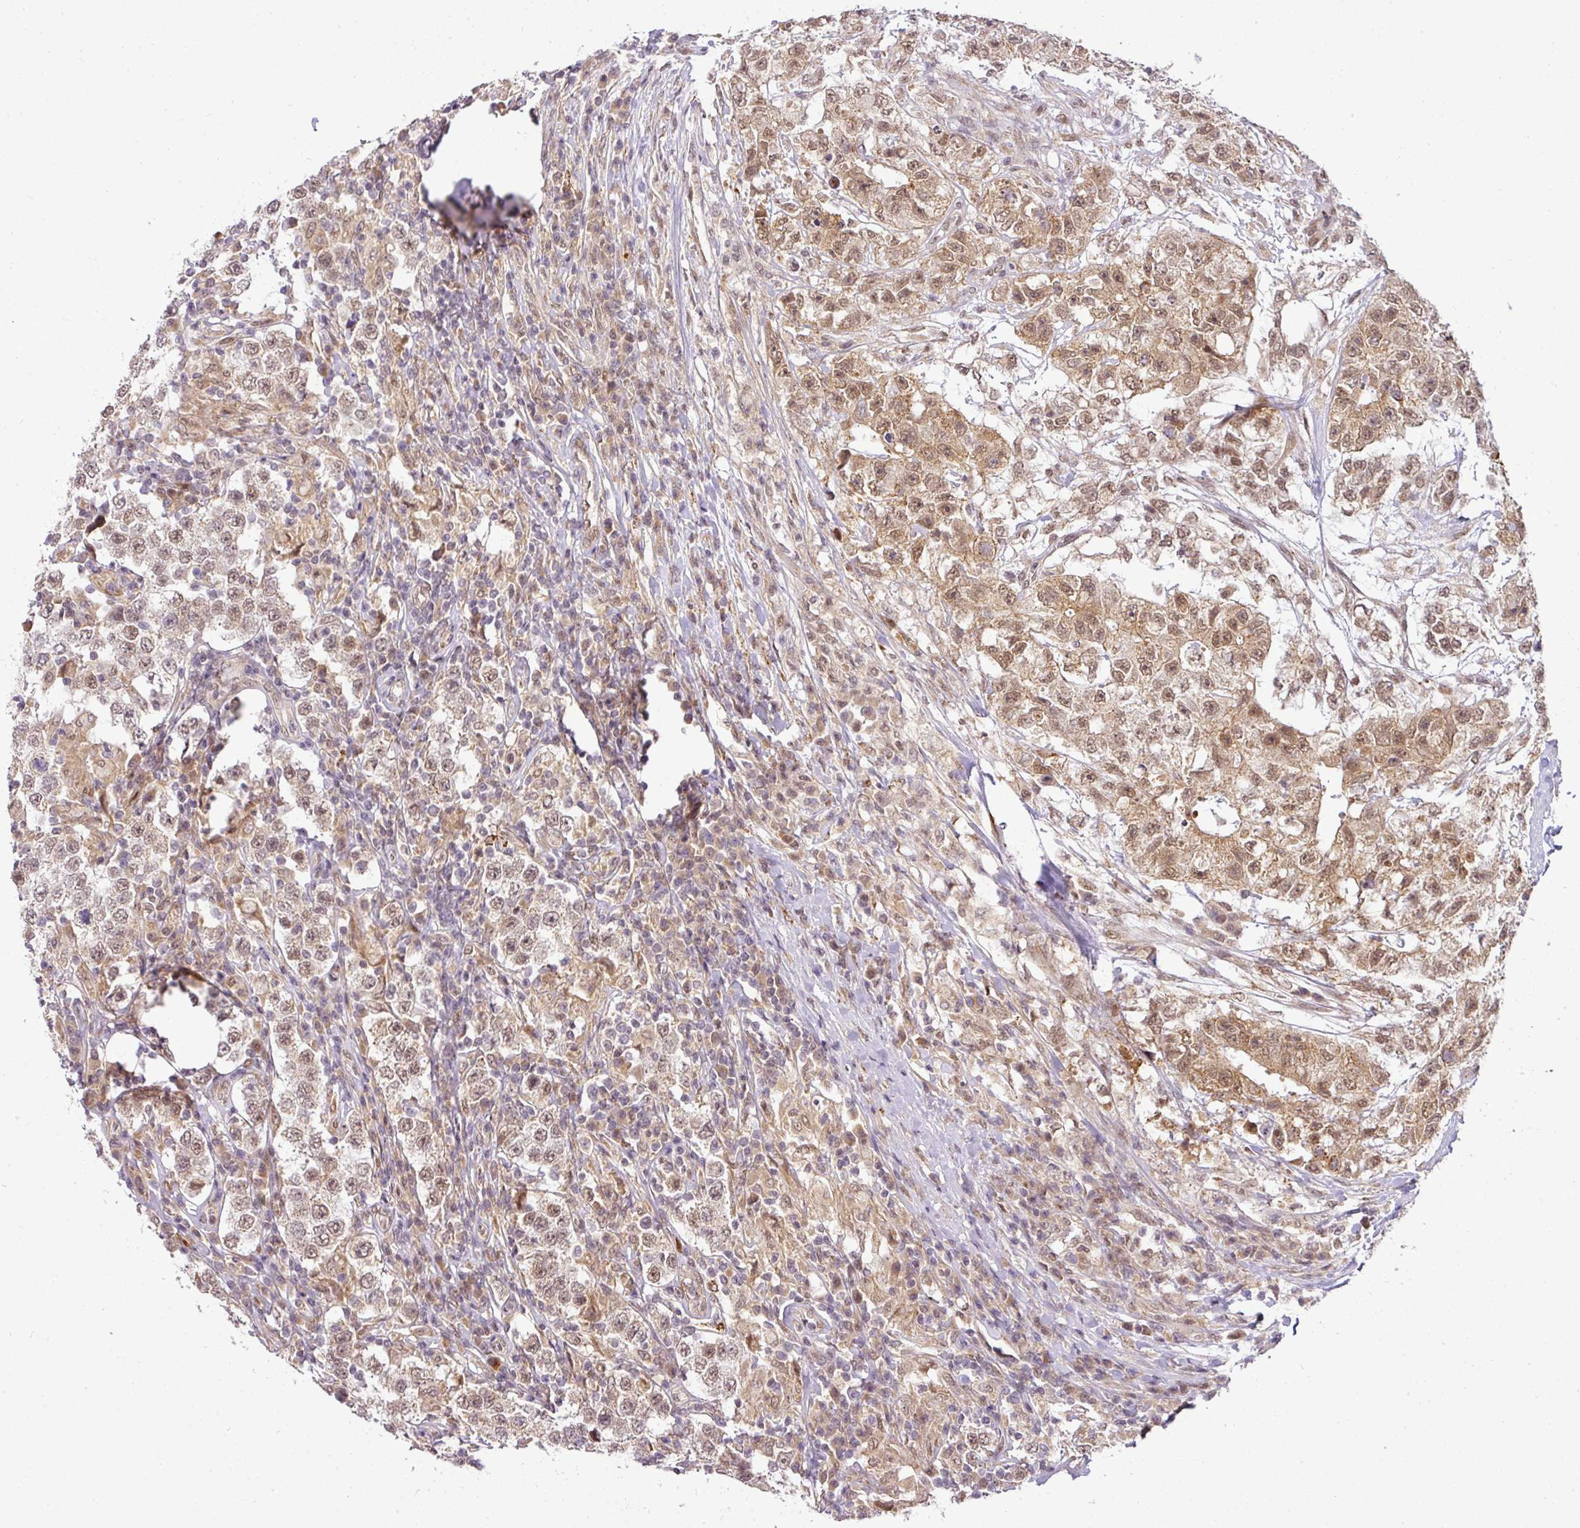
{"staining": {"intensity": "moderate", "quantity": ">75%", "location": "cytoplasmic/membranous,nuclear"}, "tissue": "testis cancer", "cell_type": "Tumor cells", "image_type": "cancer", "snomed": [{"axis": "morphology", "description": "Seminoma, NOS"}, {"axis": "morphology", "description": "Carcinoma, Embryonal, NOS"}, {"axis": "topography", "description": "Testis"}], "caption": "Immunohistochemistry of human testis cancer displays medium levels of moderate cytoplasmic/membranous and nuclear positivity in about >75% of tumor cells.", "gene": "C1orf226", "patient": {"sex": "male", "age": 41}}